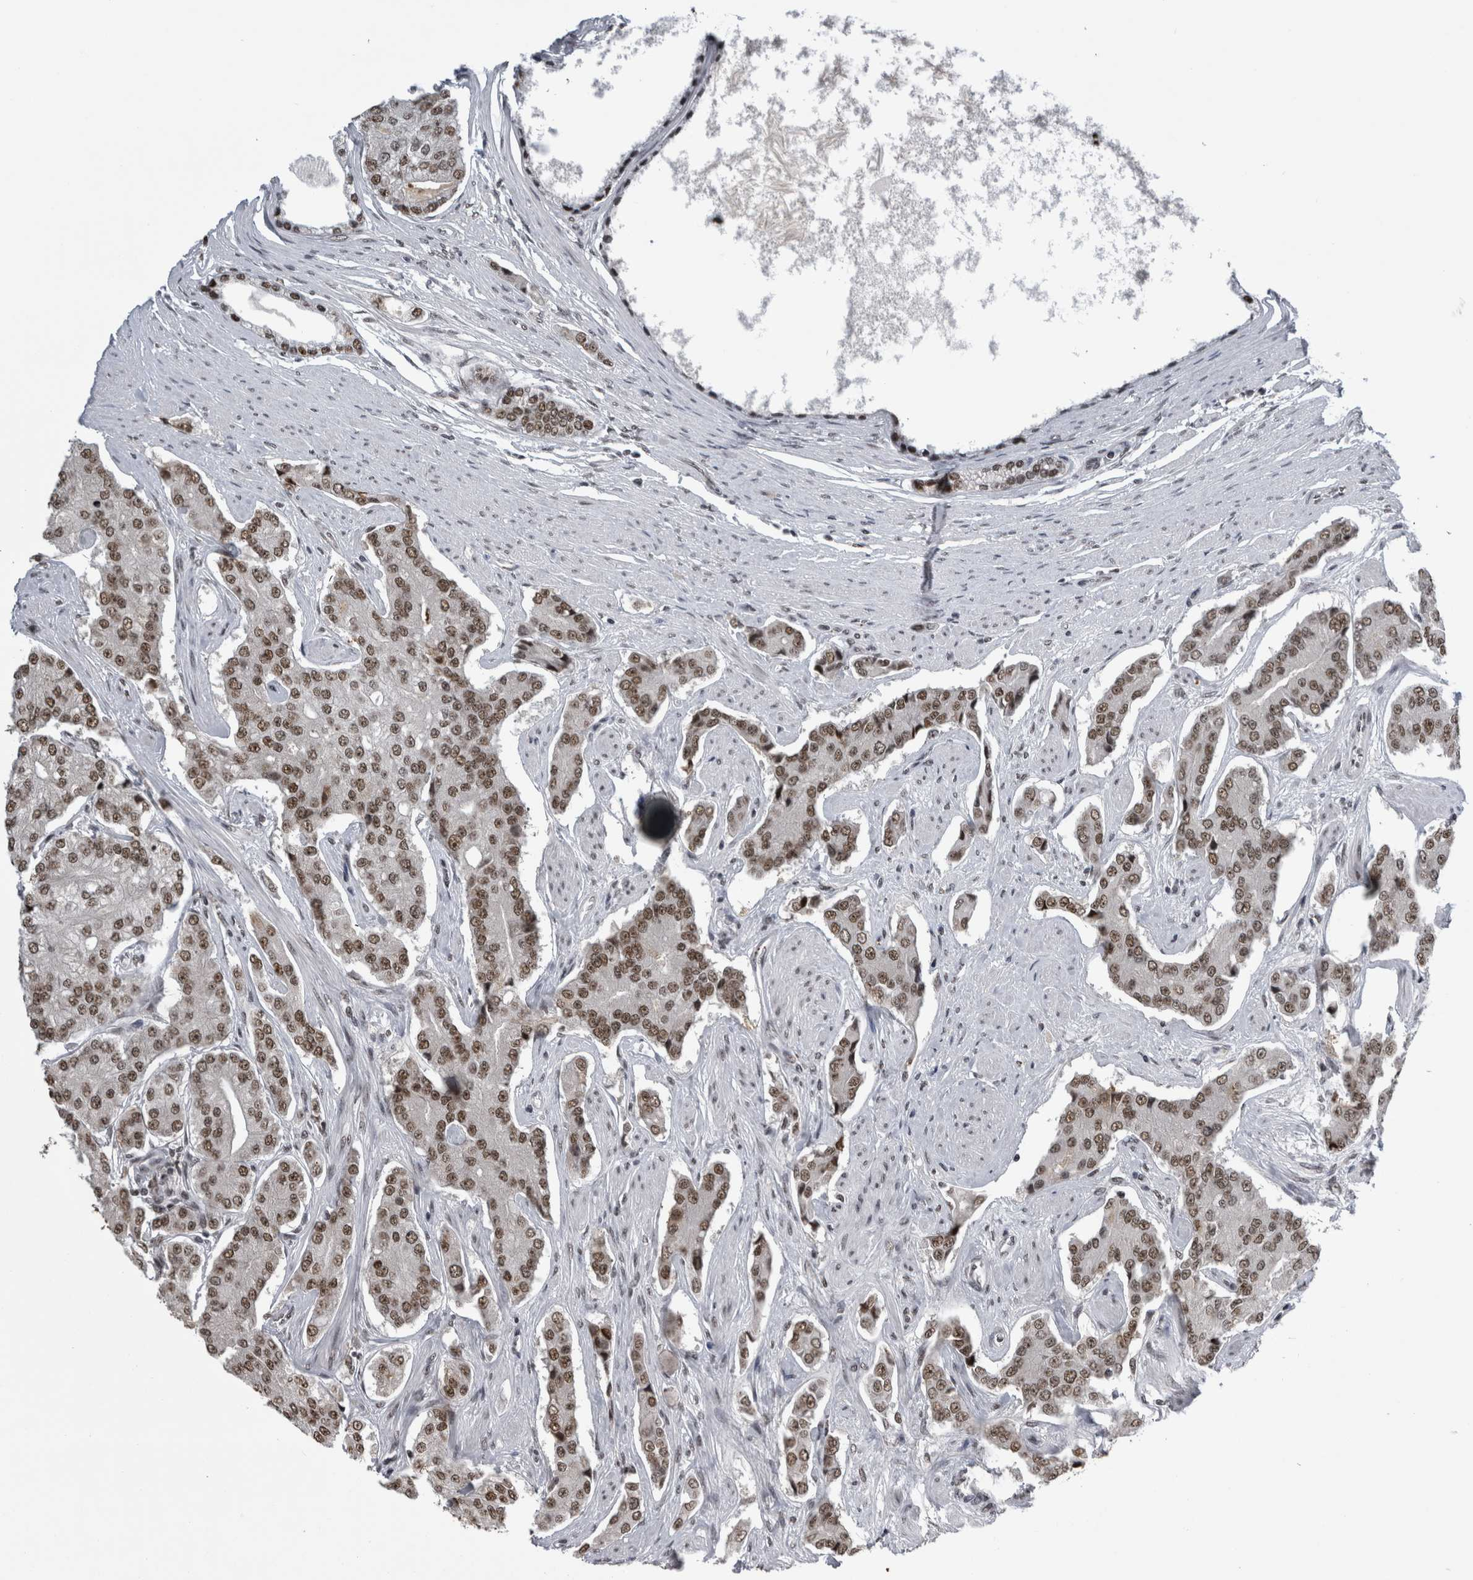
{"staining": {"intensity": "strong", "quantity": ">75%", "location": "nuclear"}, "tissue": "prostate cancer", "cell_type": "Tumor cells", "image_type": "cancer", "snomed": [{"axis": "morphology", "description": "Adenocarcinoma, High grade"}, {"axis": "topography", "description": "Prostate"}], "caption": "Adenocarcinoma (high-grade) (prostate) stained for a protein (brown) demonstrates strong nuclear positive staining in approximately >75% of tumor cells.", "gene": "ZSCAN2", "patient": {"sex": "male", "age": 71}}